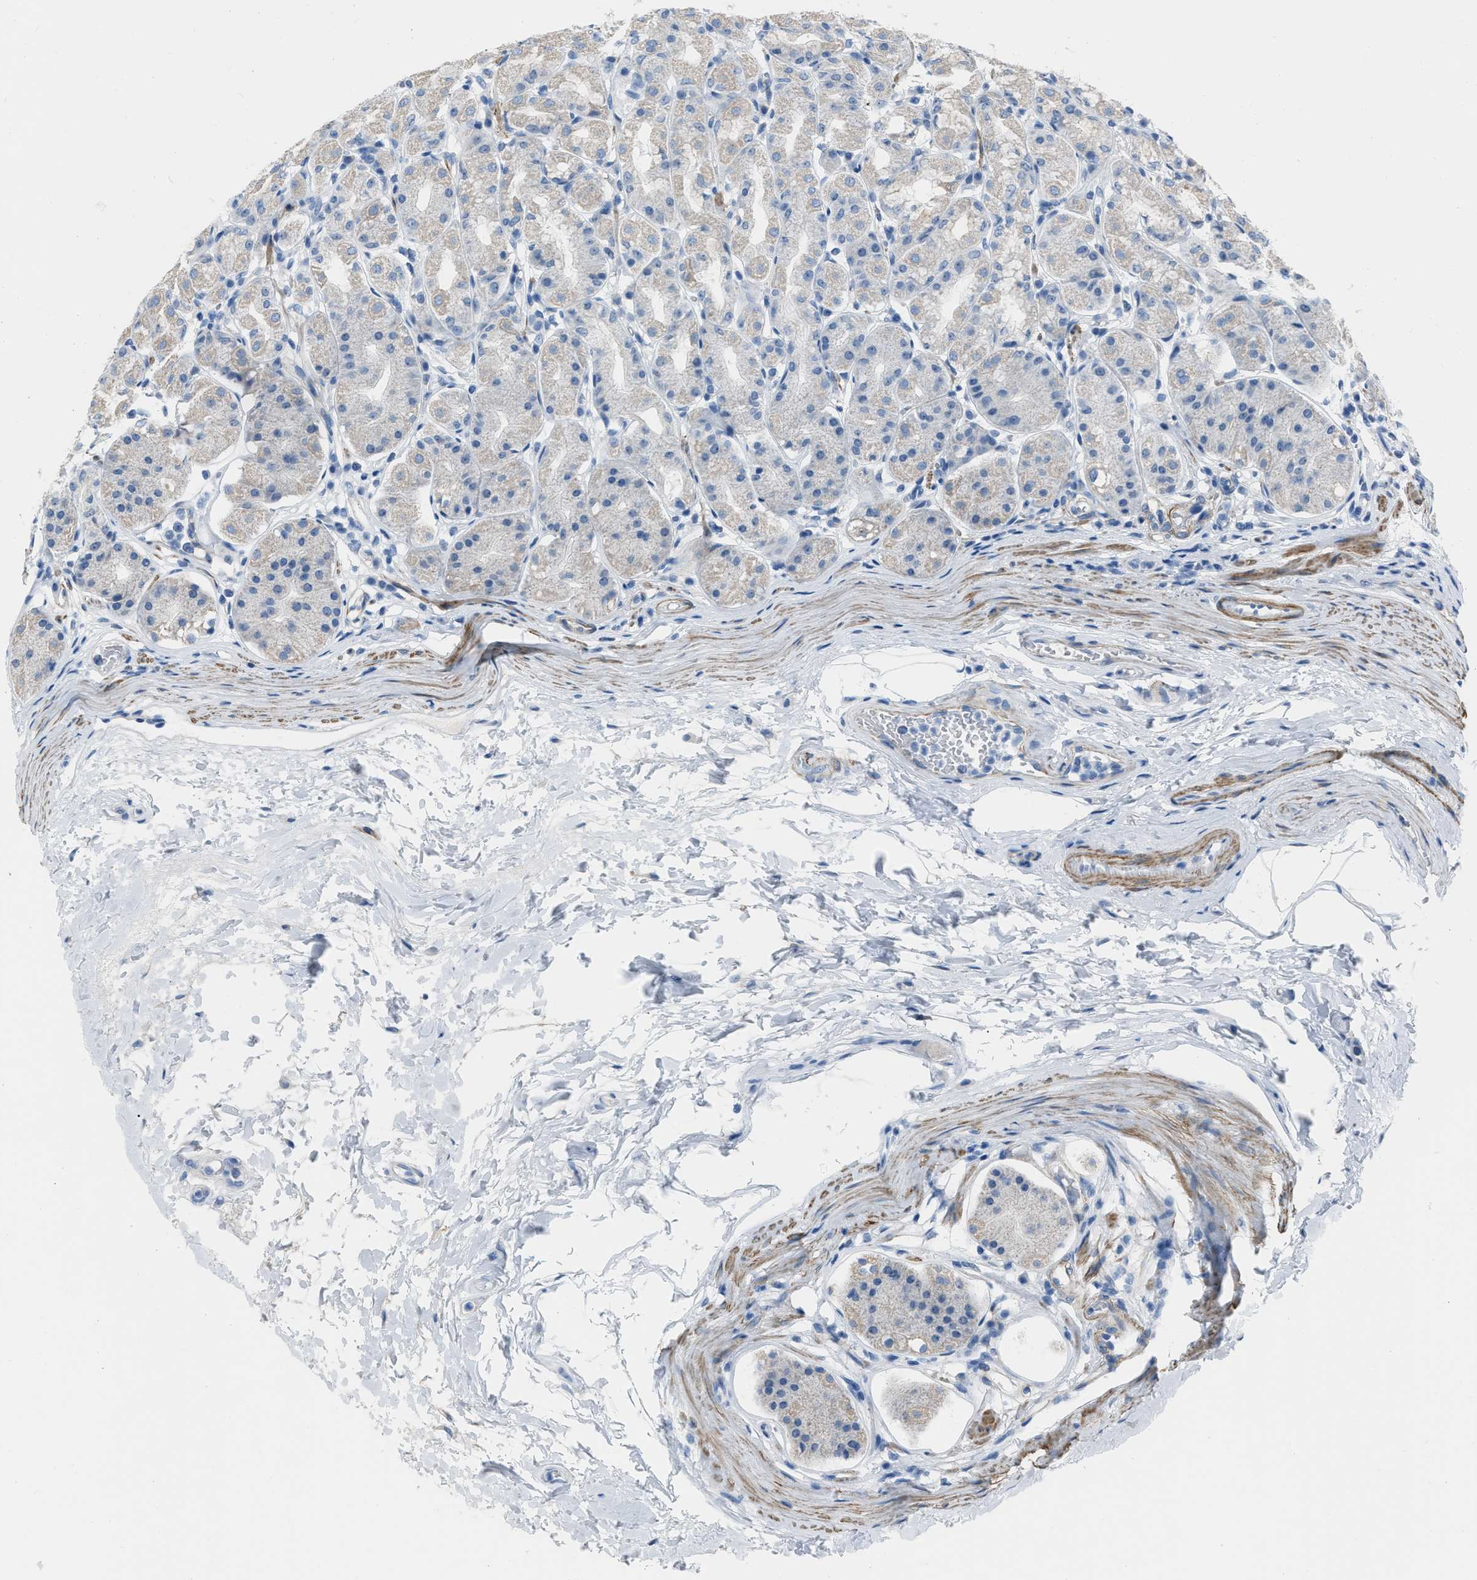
{"staining": {"intensity": "strong", "quantity": "<25%", "location": "cytoplasmic/membranous"}, "tissue": "stomach", "cell_type": "Glandular cells", "image_type": "normal", "snomed": [{"axis": "morphology", "description": "Normal tissue, NOS"}, {"axis": "topography", "description": "Stomach"}, {"axis": "topography", "description": "Stomach, lower"}], "caption": "The histopathology image shows staining of unremarkable stomach, revealing strong cytoplasmic/membranous protein expression (brown color) within glandular cells. (brown staining indicates protein expression, while blue staining denotes nuclei).", "gene": "SPATC1L", "patient": {"sex": "female", "age": 56}}